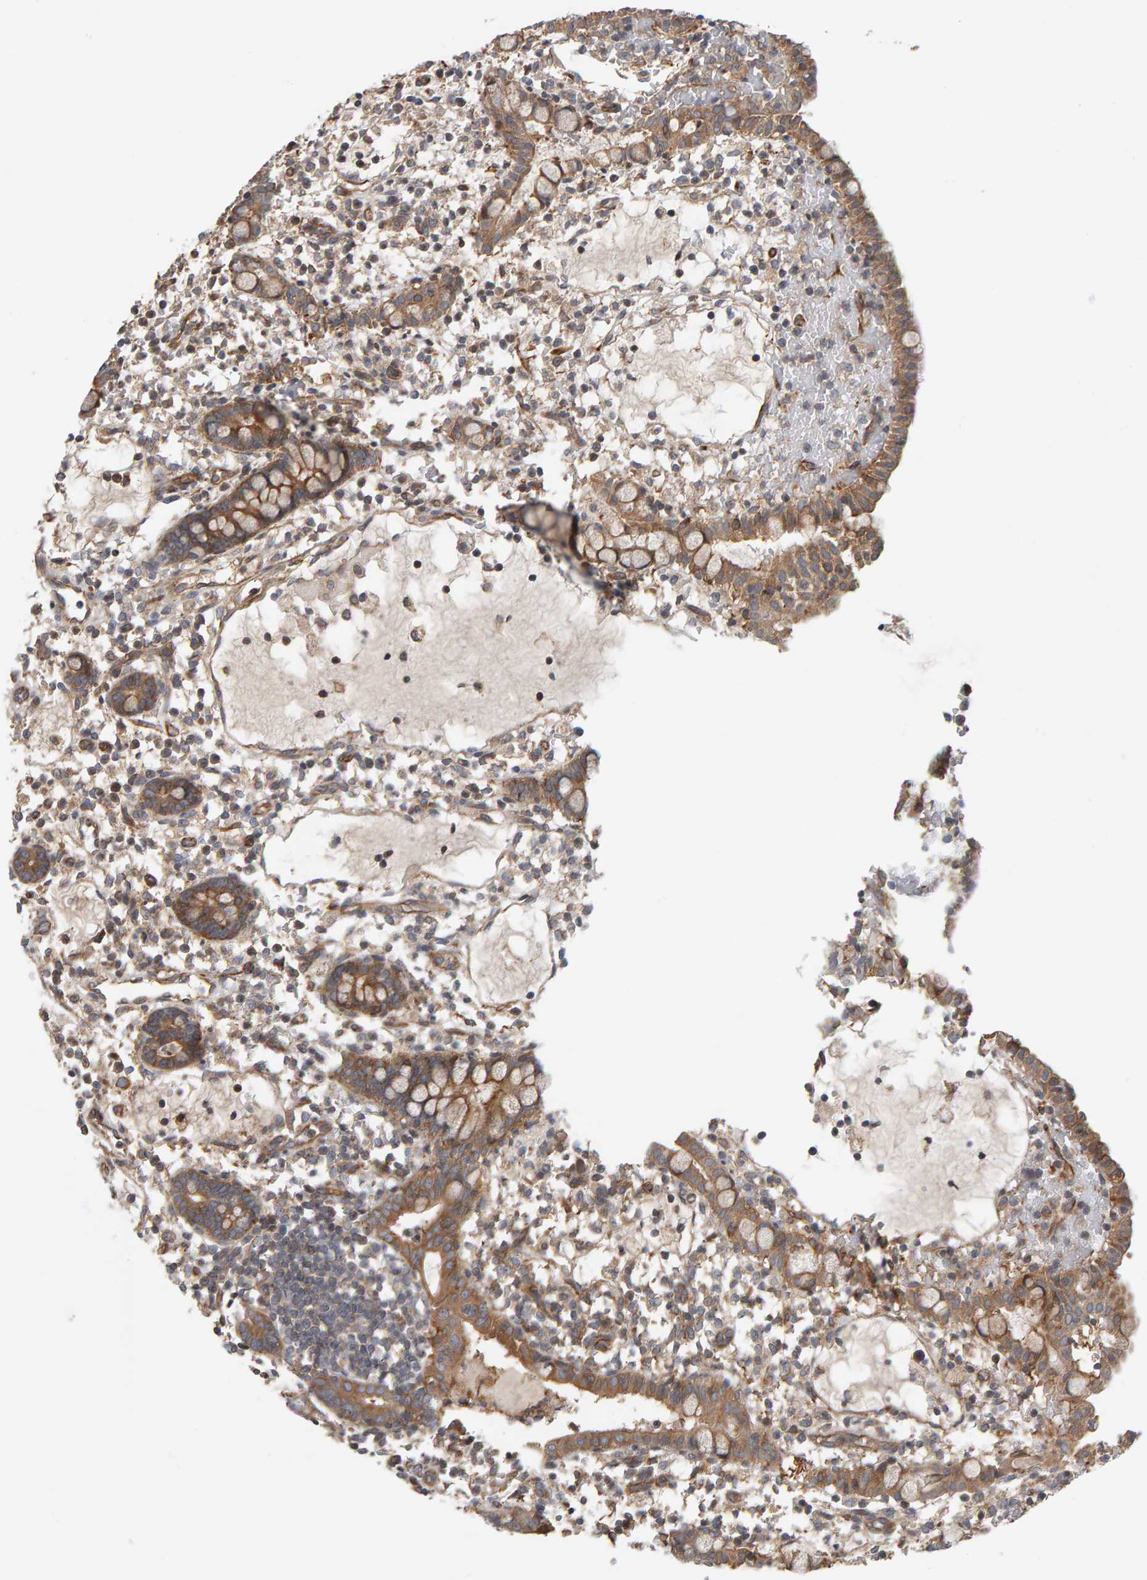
{"staining": {"intensity": "strong", "quantity": ">75%", "location": "cytoplasmic/membranous"}, "tissue": "small intestine", "cell_type": "Glandular cells", "image_type": "normal", "snomed": [{"axis": "morphology", "description": "Normal tissue, NOS"}, {"axis": "morphology", "description": "Developmental malformation"}, {"axis": "topography", "description": "Small intestine"}], "caption": "High-power microscopy captured an immunohistochemistry image of normal small intestine, revealing strong cytoplasmic/membranous expression in about >75% of glandular cells. The protein of interest is shown in brown color, while the nuclei are stained blue.", "gene": "C9orf72", "patient": {"sex": "male"}}